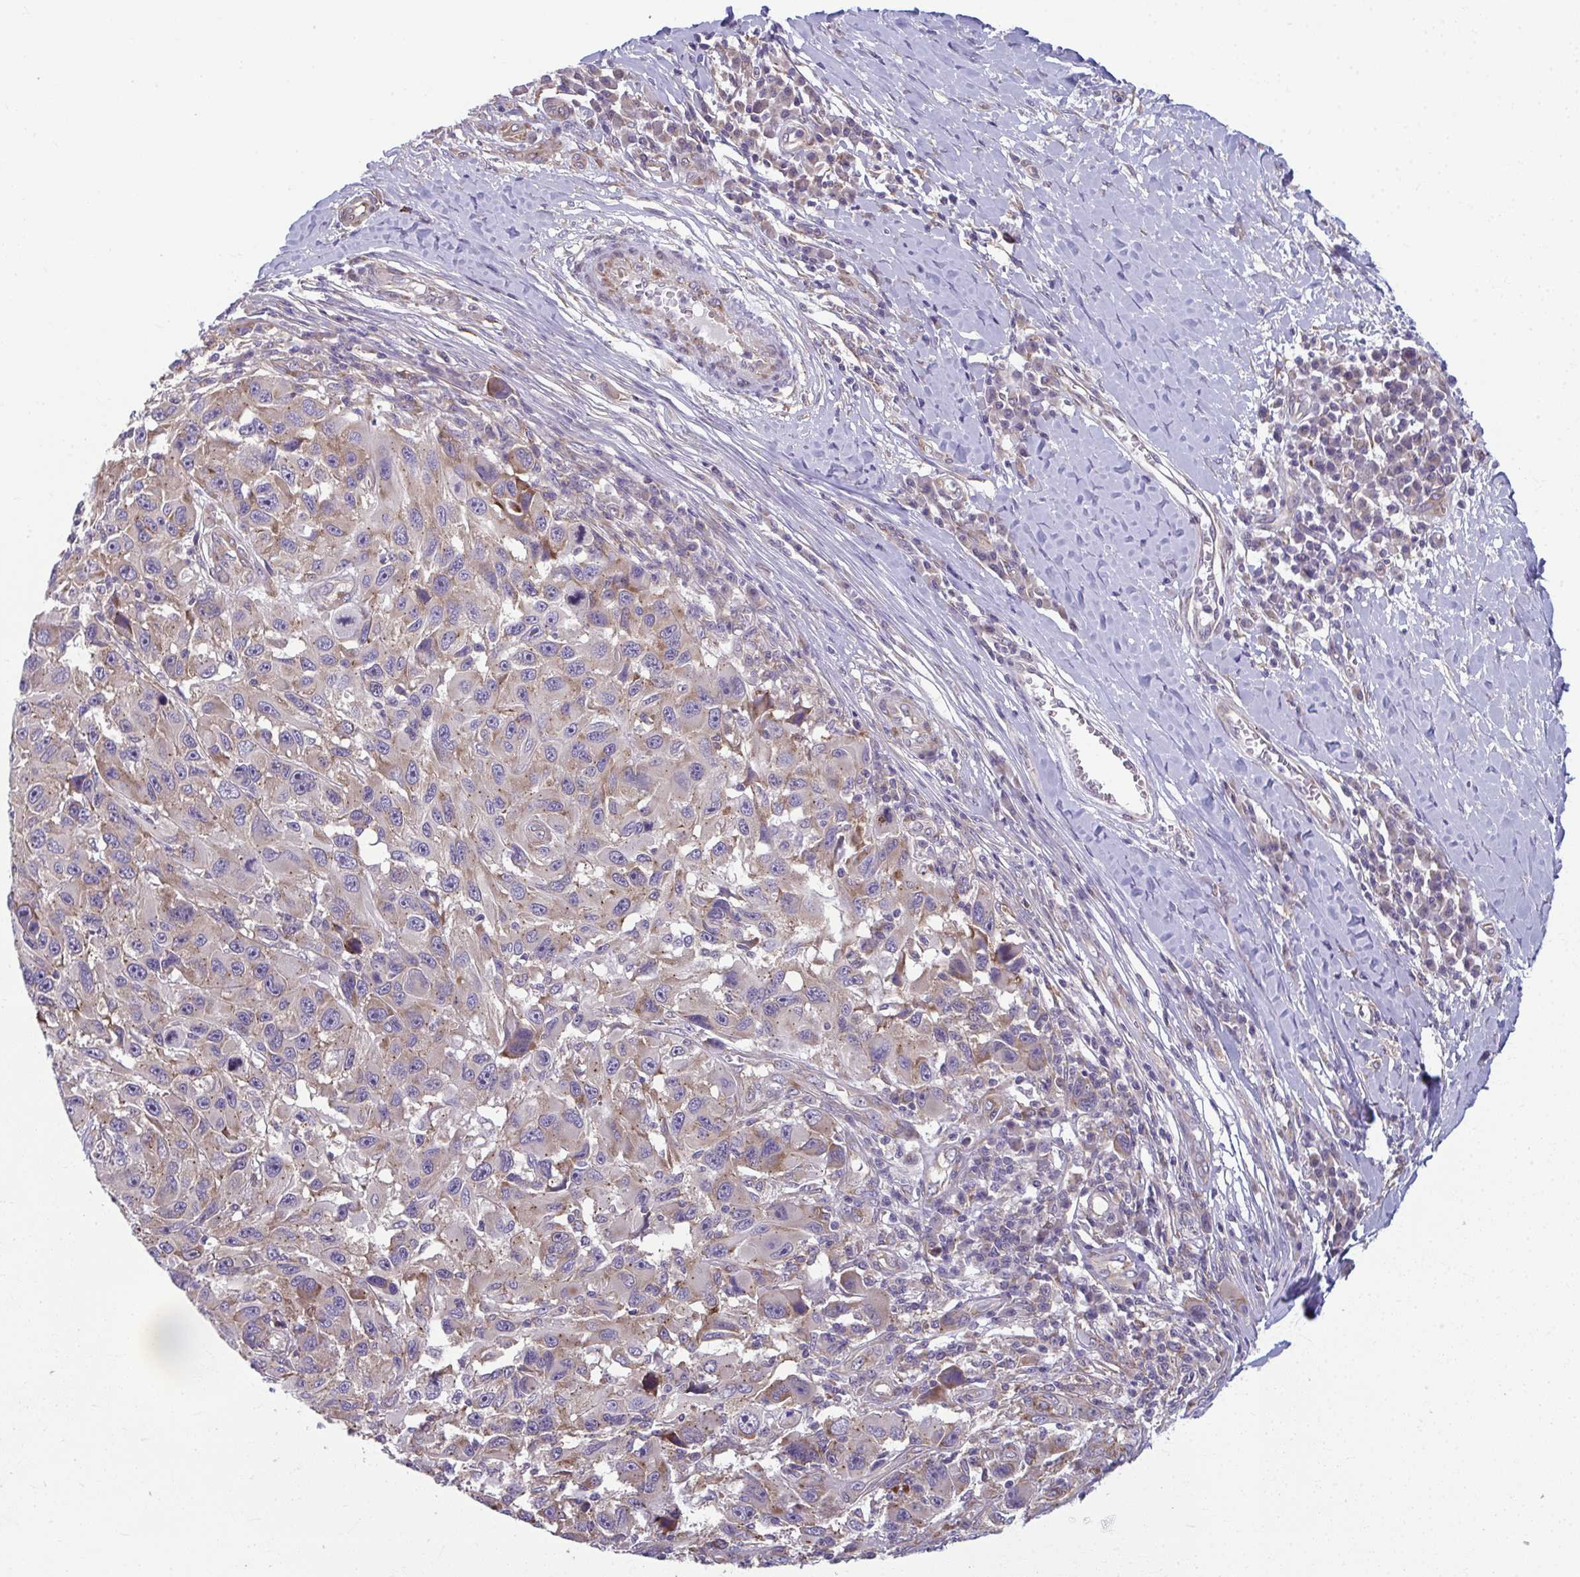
{"staining": {"intensity": "weak", "quantity": "25%-75%", "location": "cytoplasmic/membranous"}, "tissue": "melanoma", "cell_type": "Tumor cells", "image_type": "cancer", "snomed": [{"axis": "morphology", "description": "Malignant melanoma, NOS"}, {"axis": "topography", "description": "Skin"}], "caption": "This photomicrograph shows immunohistochemistry staining of human melanoma, with low weak cytoplasmic/membranous expression in about 25%-75% of tumor cells.", "gene": "TMEM108", "patient": {"sex": "male", "age": 53}}